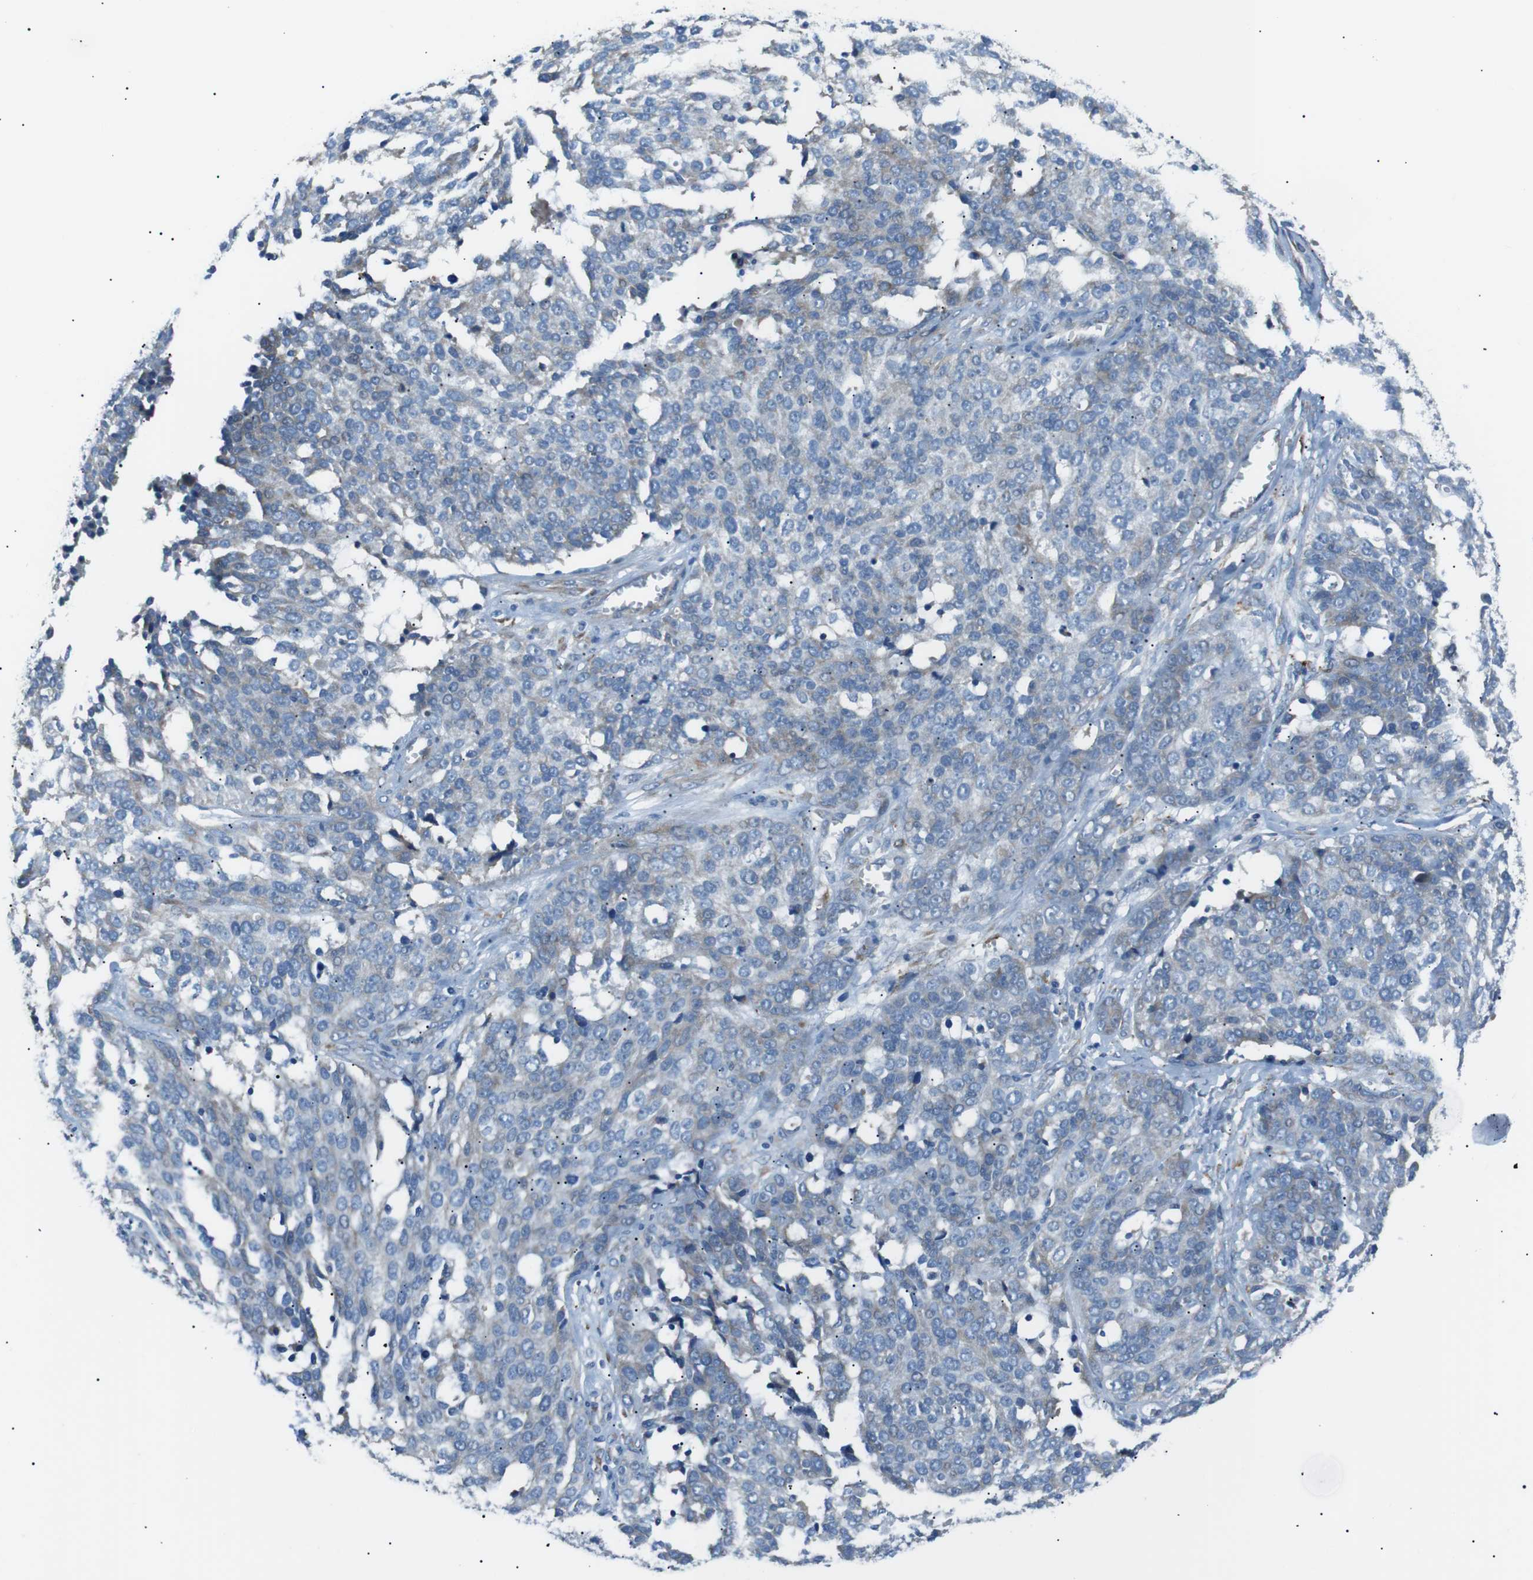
{"staining": {"intensity": "negative", "quantity": "none", "location": "none"}, "tissue": "ovarian cancer", "cell_type": "Tumor cells", "image_type": "cancer", "snomed": [{"axis": "morphology", "description": "Cystadenocarcinoma, serous, NOS"}, {"axis": "topography", "description": "Ovary"}], "caption": "Ovarian cancer was stained to show a protein in brown. There is no significant expression in tumor cells. (Immunohistochemistry, brightfield microscopy, high magnification).", "gene": "MTARC2", "patient": {"sex": "female", "age": 44}}